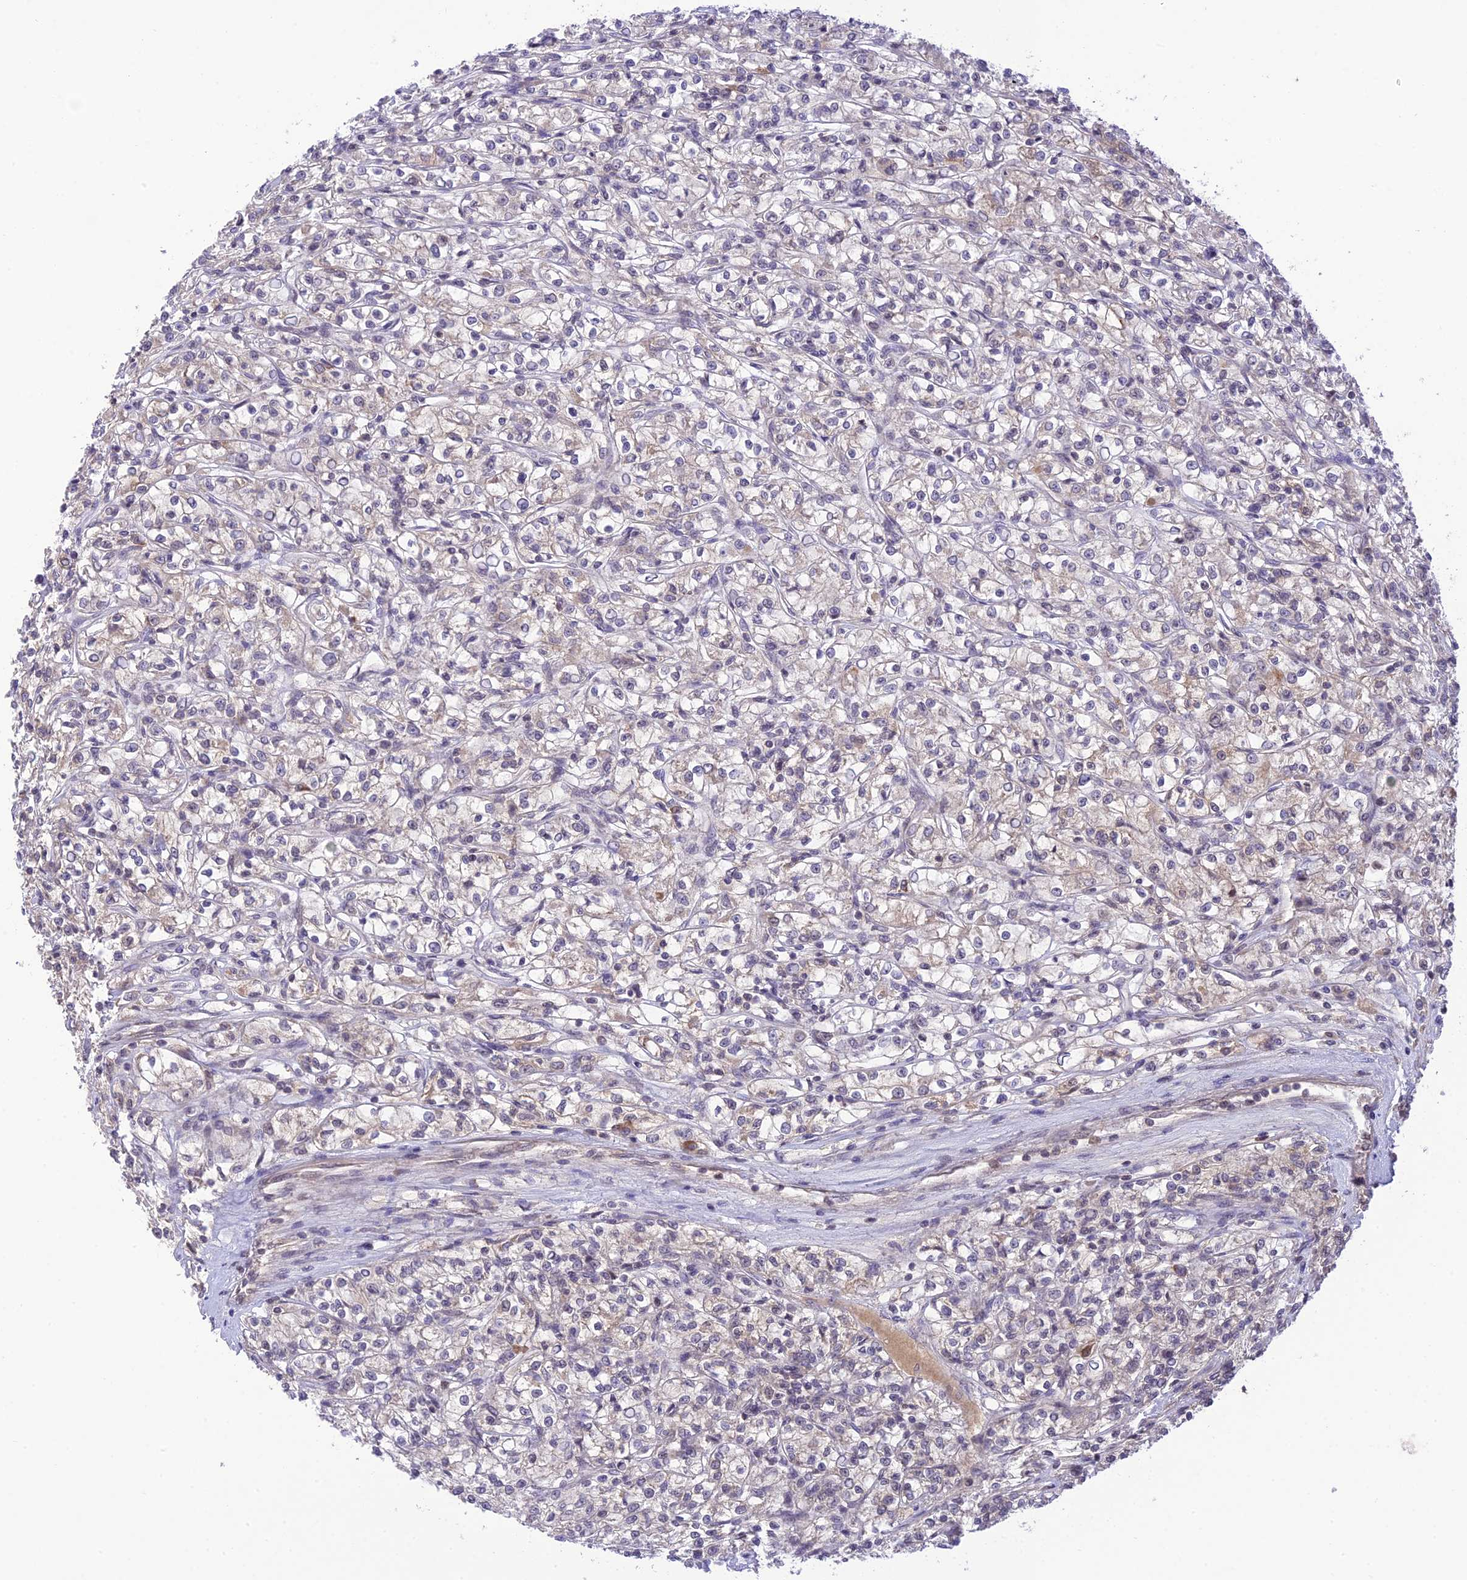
{"staining": {"intensity": "negative", "quantity": "none", "location": "none"}, "tissue": "renal cancer", "cell_type": "Tumor cells", "image_type": "cancer", "snomed": [{"axis": "morphology", "description": "Adenocarcinoma, NOS"}, {"axis": "topography", "description": "Kidney"}], "caption": "A high-resolution photomicrograph shows immunohistochemistry staining of renal cancer, which displays no significant positivity in tumor cells.", "gene": "TEKT1", "patient": {"sex": "female", "age": 59}}